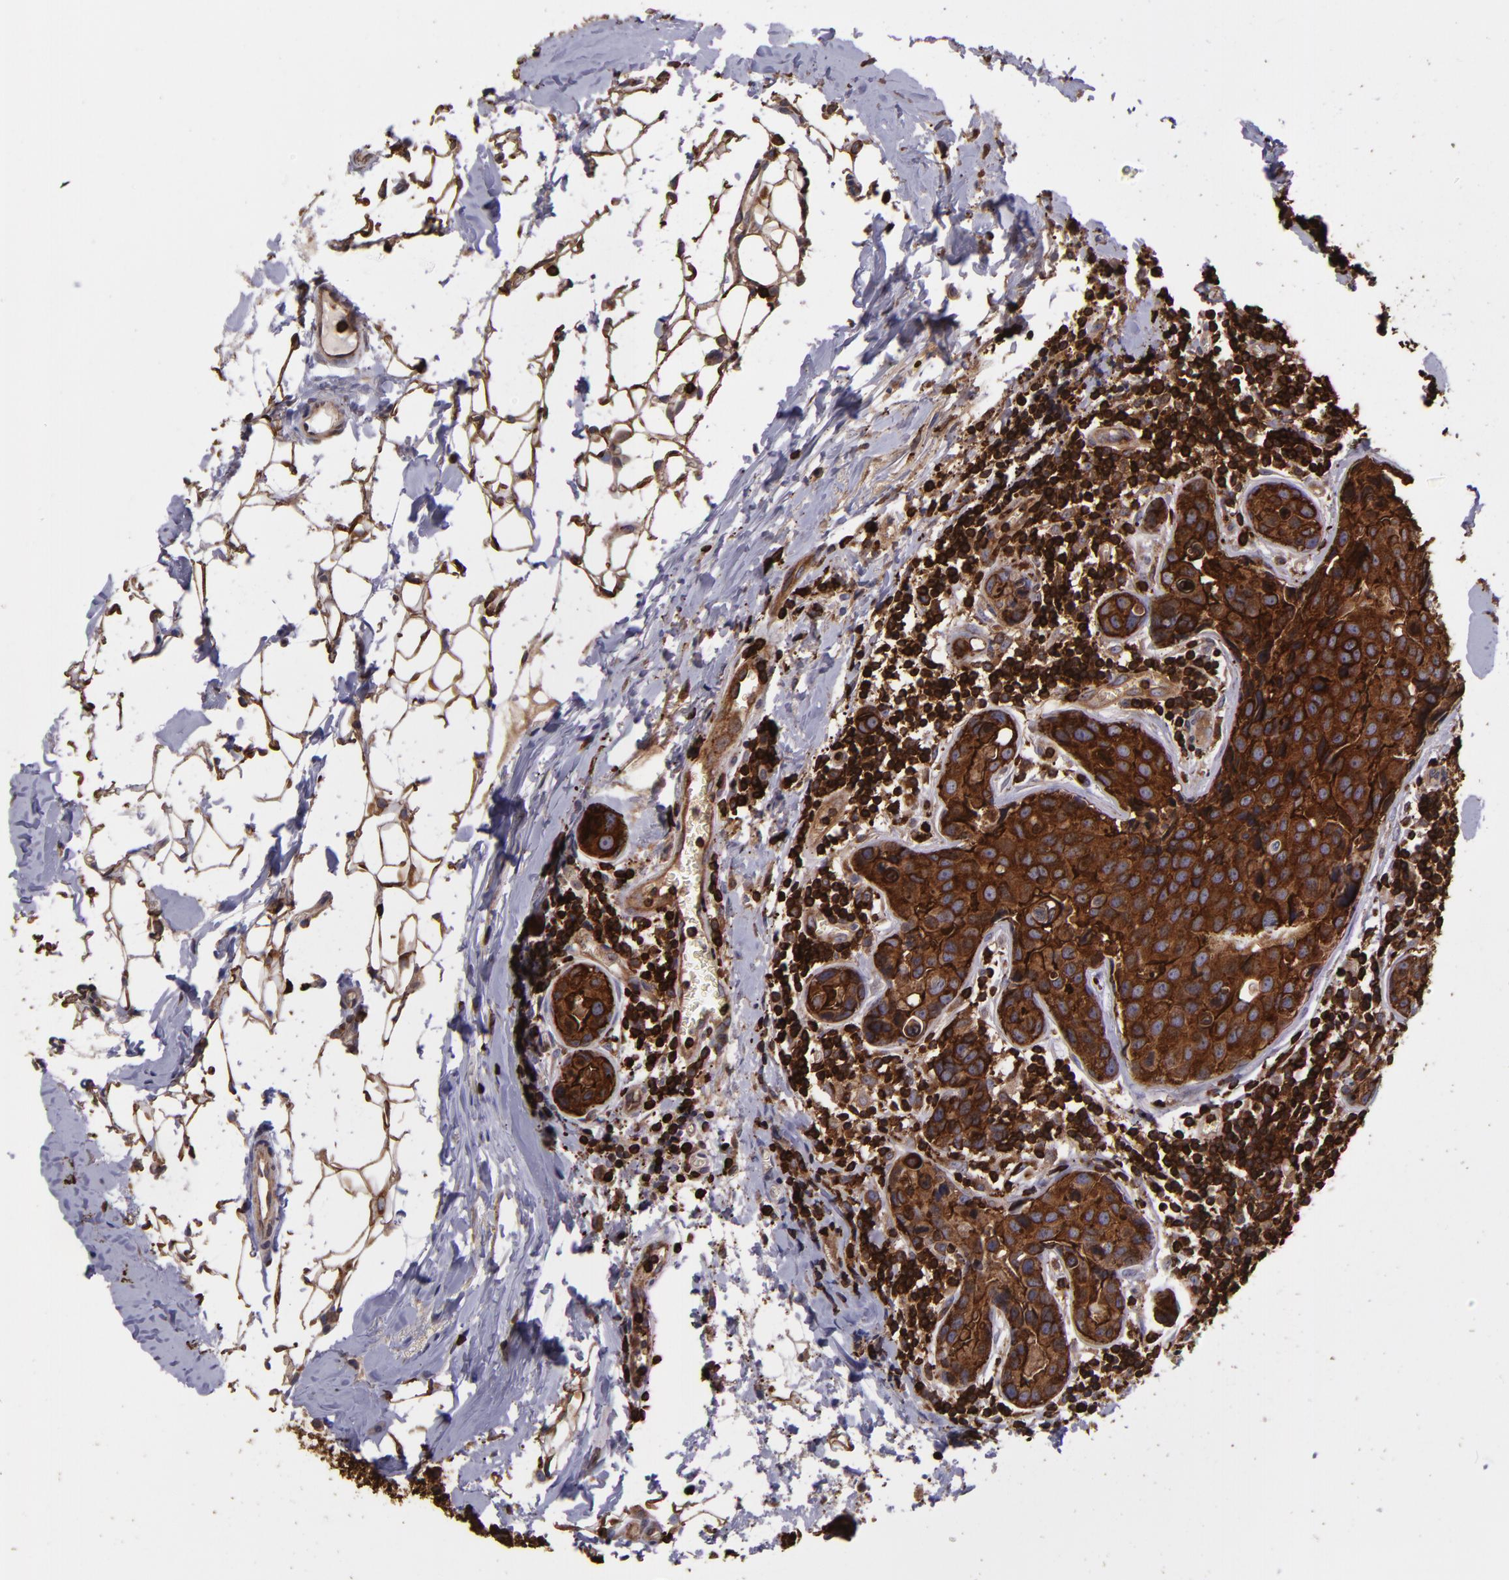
{"staining": {"intensity": "strong", "quantity": ">75%", "location": "cytoplasmic/membranous"}, "tissue": "breast cancer", "cell_type": "Tumor cells", "image_type": "cancer", "snomed": [{"axis": "morphology", "description": "Duct carcinoma"}, {"axis": "topography", "description": "Breast"}], "caption": "There is high levels of strong cytoplasmic/membranous expression in tumor cells of breast intraductal carcinoma, as demonstrated by immunohistochemical staining (brown color).", "gene": "SLC9A3R1", "patient": {"sex": "female", "age": 24}}